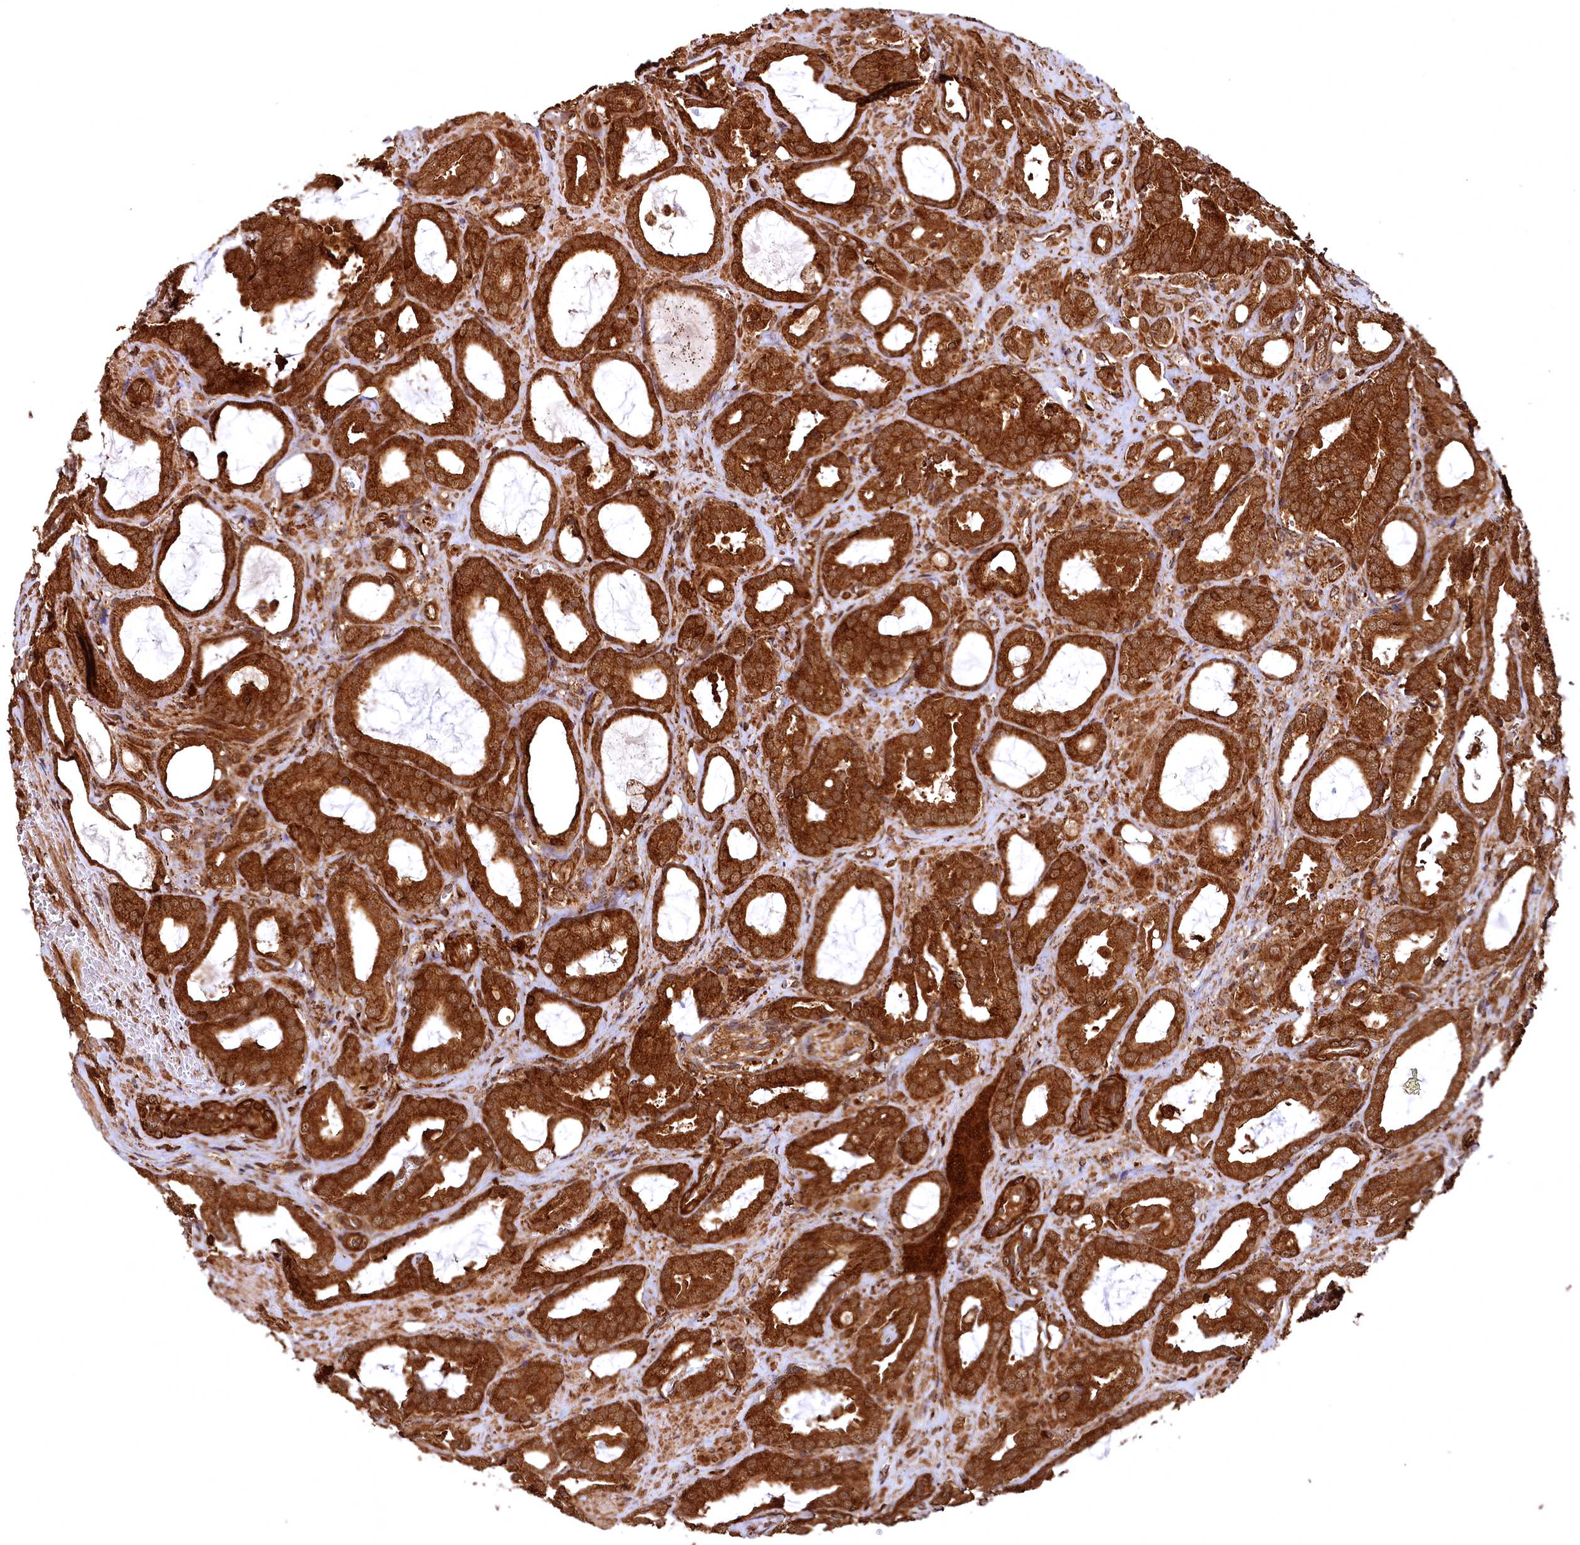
{"staining": {"intensity": "strong", "quantity": ">75%", "location": "cytoplasmic/membranous"}, "tissue": "prostate cancer", "cell_type": "Tumor cells", "image_type": "cancer", "snomed": [{"axis": "morphology", "description": "Adenocarcinoma, High grade"}, {"axis": "topography", "description": "Prostate"}], "caption": "IHC photomicrograph of adenocarcinoma (high-grade) (prostate) stained for a protein (brown), which reveals high levels of strong cytoplasmic/membranous positivity in about >75% of tumor cells.", "gene": "STUB1", "patient": {"sex": "male", "age": 72}}